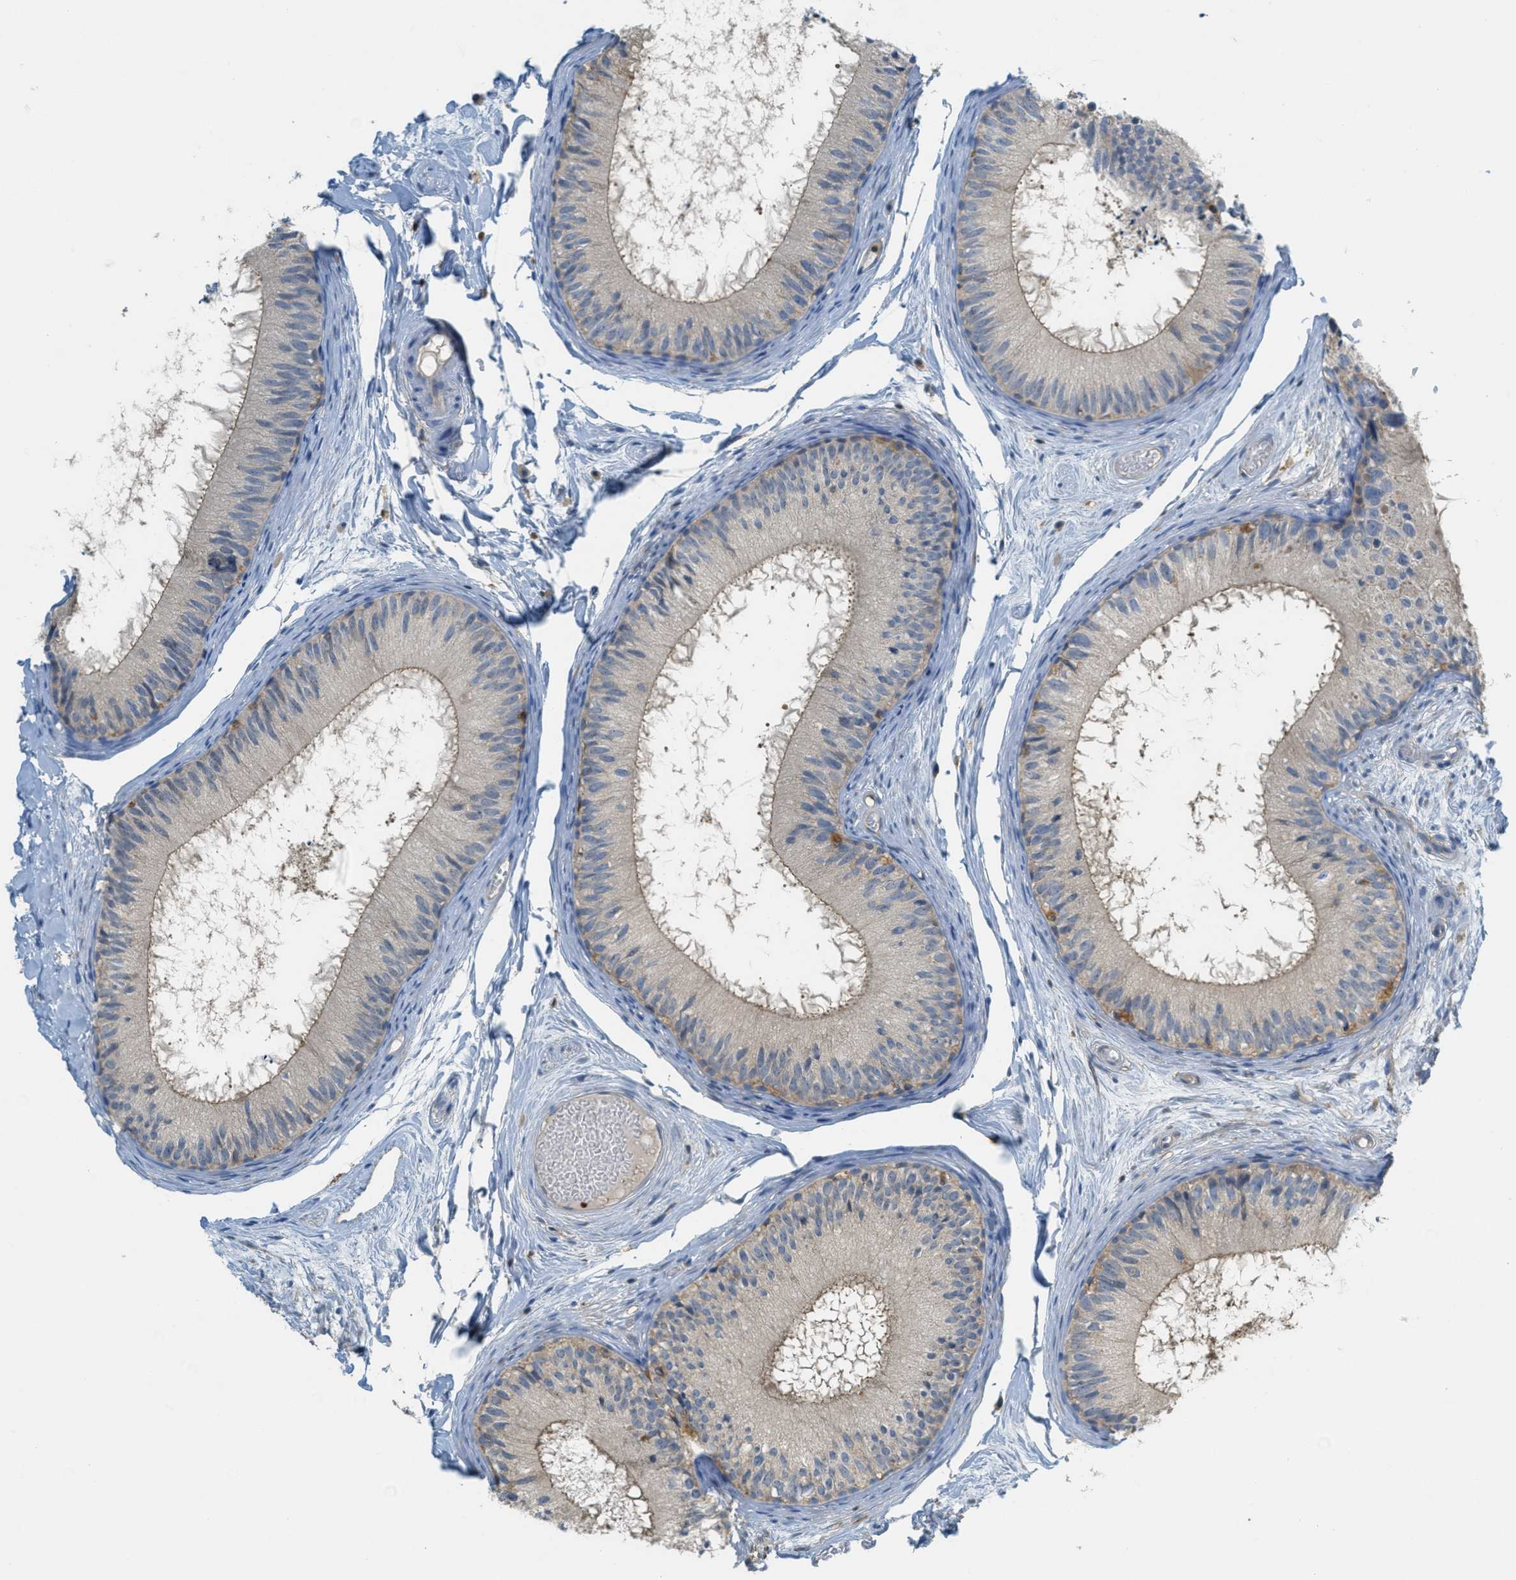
{"staining": {"intensity": "weak", "quantity": "<25%", "location": "cytoplasmic/membranous"}, "tissue": "epididymis", "cell_type": "Glandular cells", "image_type": "normal", "snomed": [{"axis": "morphology", "description": "Normal tissue, NOS"}, {"axis": "topography", "description": "Epididymis"}], "caption": "This micrograph is of unremarkable epididymis stained with IHC to label a protein in brown with the nuclei are counter-stained blue. There is no positivity in glandular cells. (DAB (3,3'-diaminobenzidine) immunohistochemistry (IHC) with hematoxylin counter stain).", "gene": "GRIK2", "patient": {"sex": "male", "age": 46}}